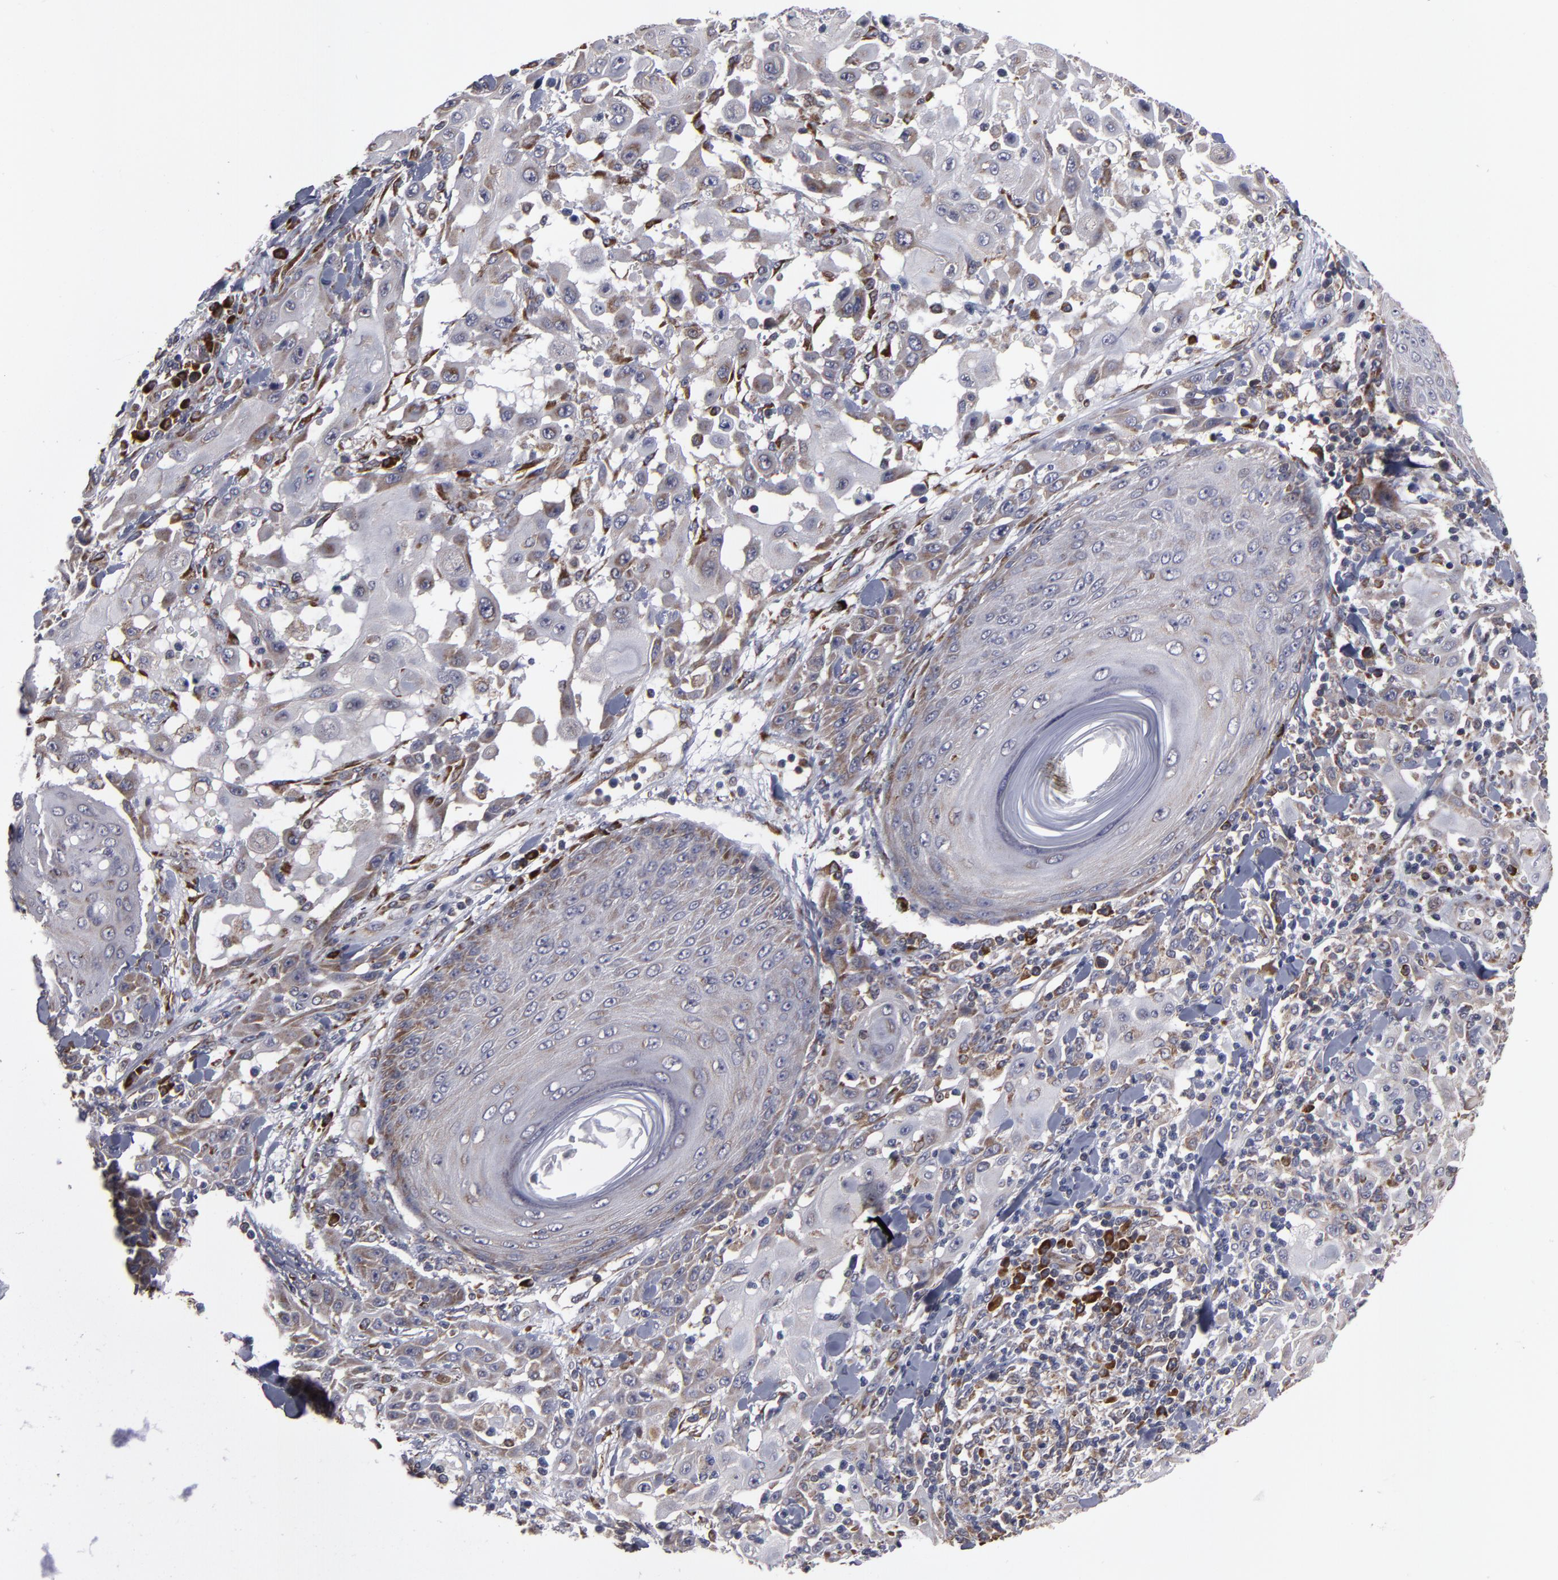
{"staining": {"intensity": "negative", "quantity": "none", "location": "none"}, "tissue": "skin cancer", "cell_type": "Tumor cells", "image_type": "cancer", "snomed": [{"axis": "morphology", "description": "Squamous cell carcinoma, NOS"}, {"axis": "topography", "description": "Skin"}], "caption": "This is an immunohistochemistry histopathology image of skin squamous cell carcinoma. There is no positivity in tumor cells.", "gene": "SND1", "patient": {"sex": "male", "age": 24}}